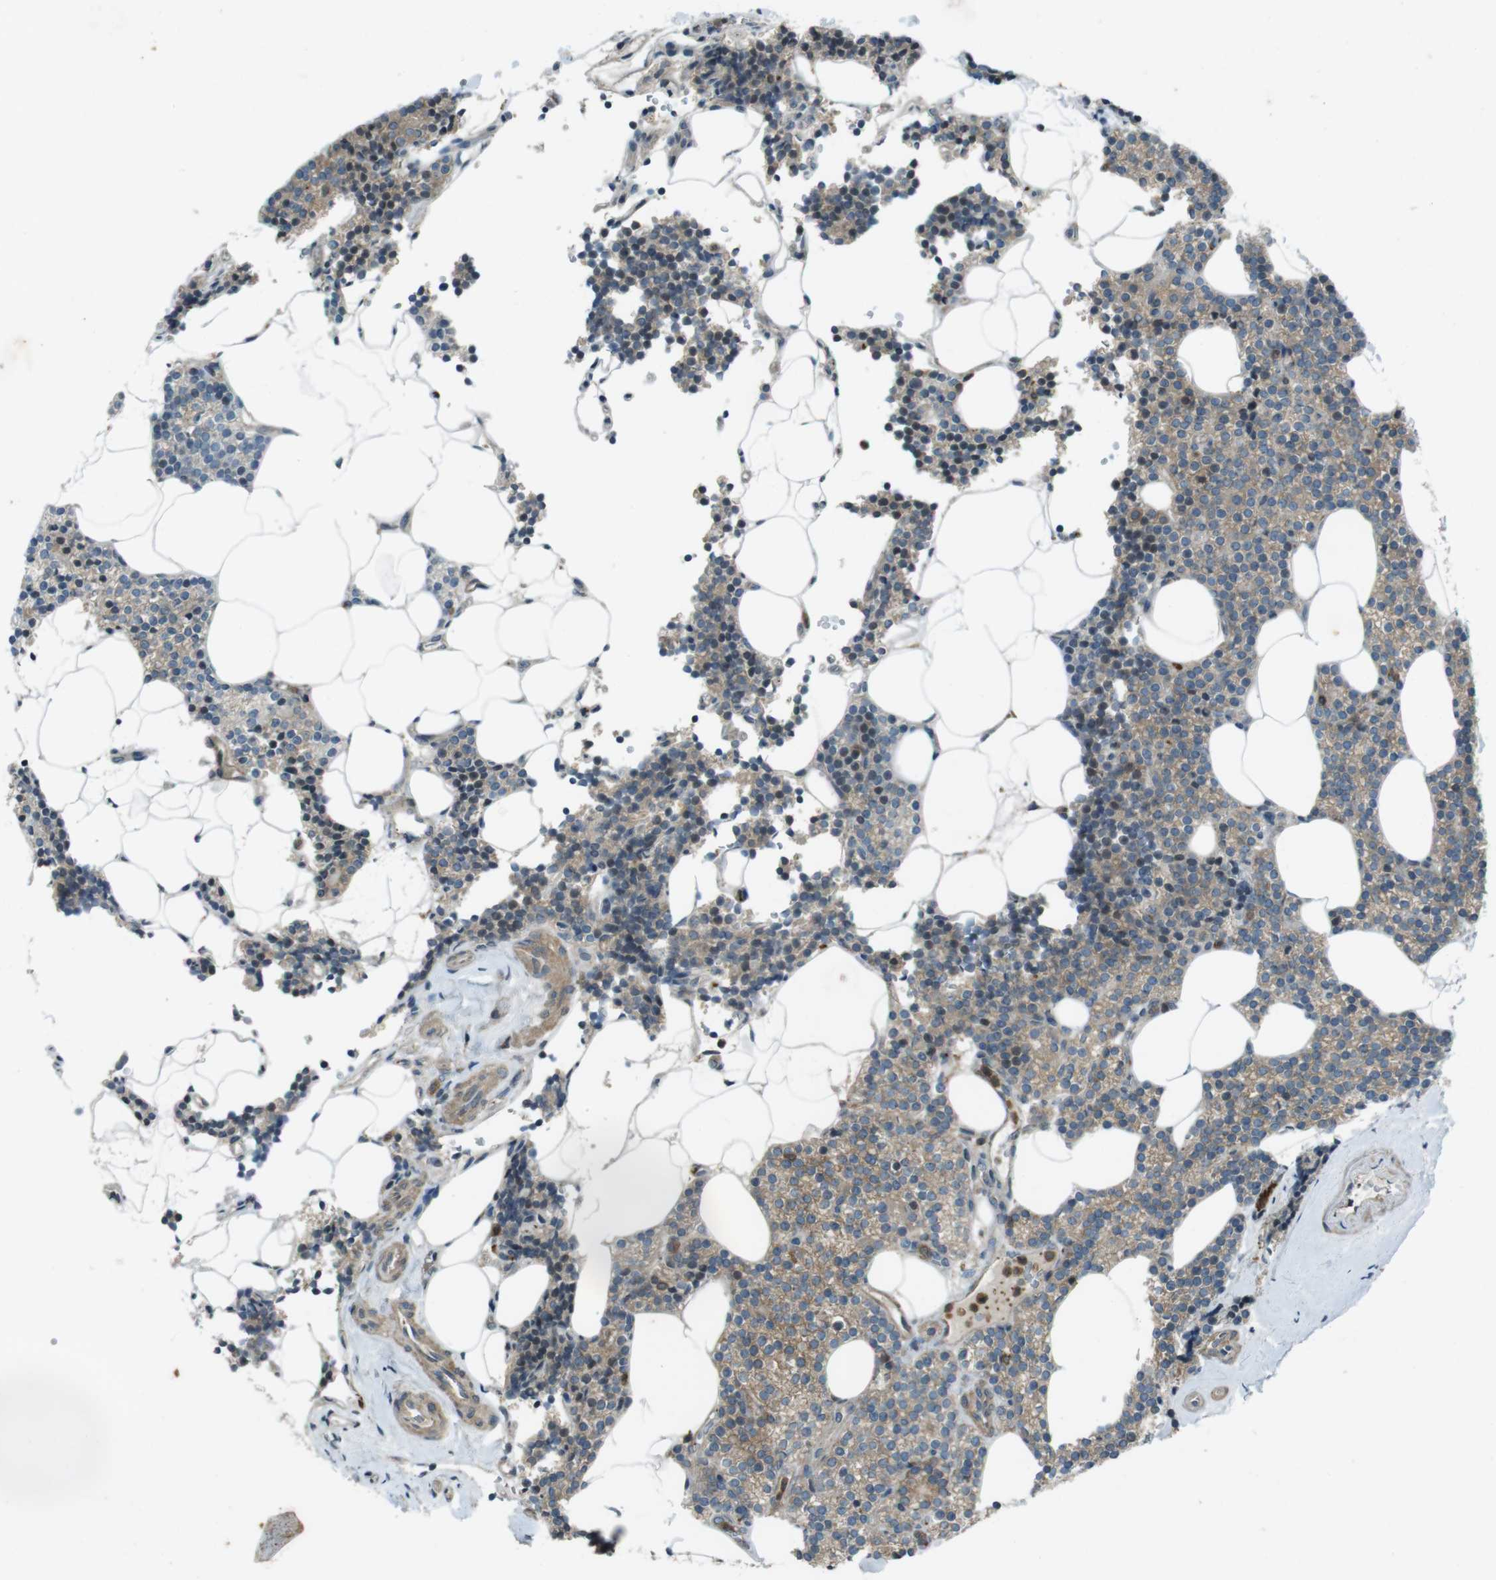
{"staining": {"intensity": "weak", "quantity": "25%-75%", "location": "cytoplasmic/membranous"}, "tissue": "parathyroid gland", "cell_type": "Glandular cells", "image_type": "normal", "snomed": [{"axis": "morphology", "description": "Normal tissue, NOS"}, {"axis": "morphology", "description": "Adenoma, NOS"}, {"axis": "topography", "description": "Parathyroid gland"}], "caption": "Immunohistochemical staining of normal human parathyroid gland displays 25%-75% levels of weak cytoplasmic/membranous protein staining in approximately 25%-75% of glandular cells. The staining was performed using DAB, with brown indicating positive protein expression. Nuclei are stained blue with hematoxylin.", "gene": "ZYX", "patient": {"sex": "female", "age": 70}}